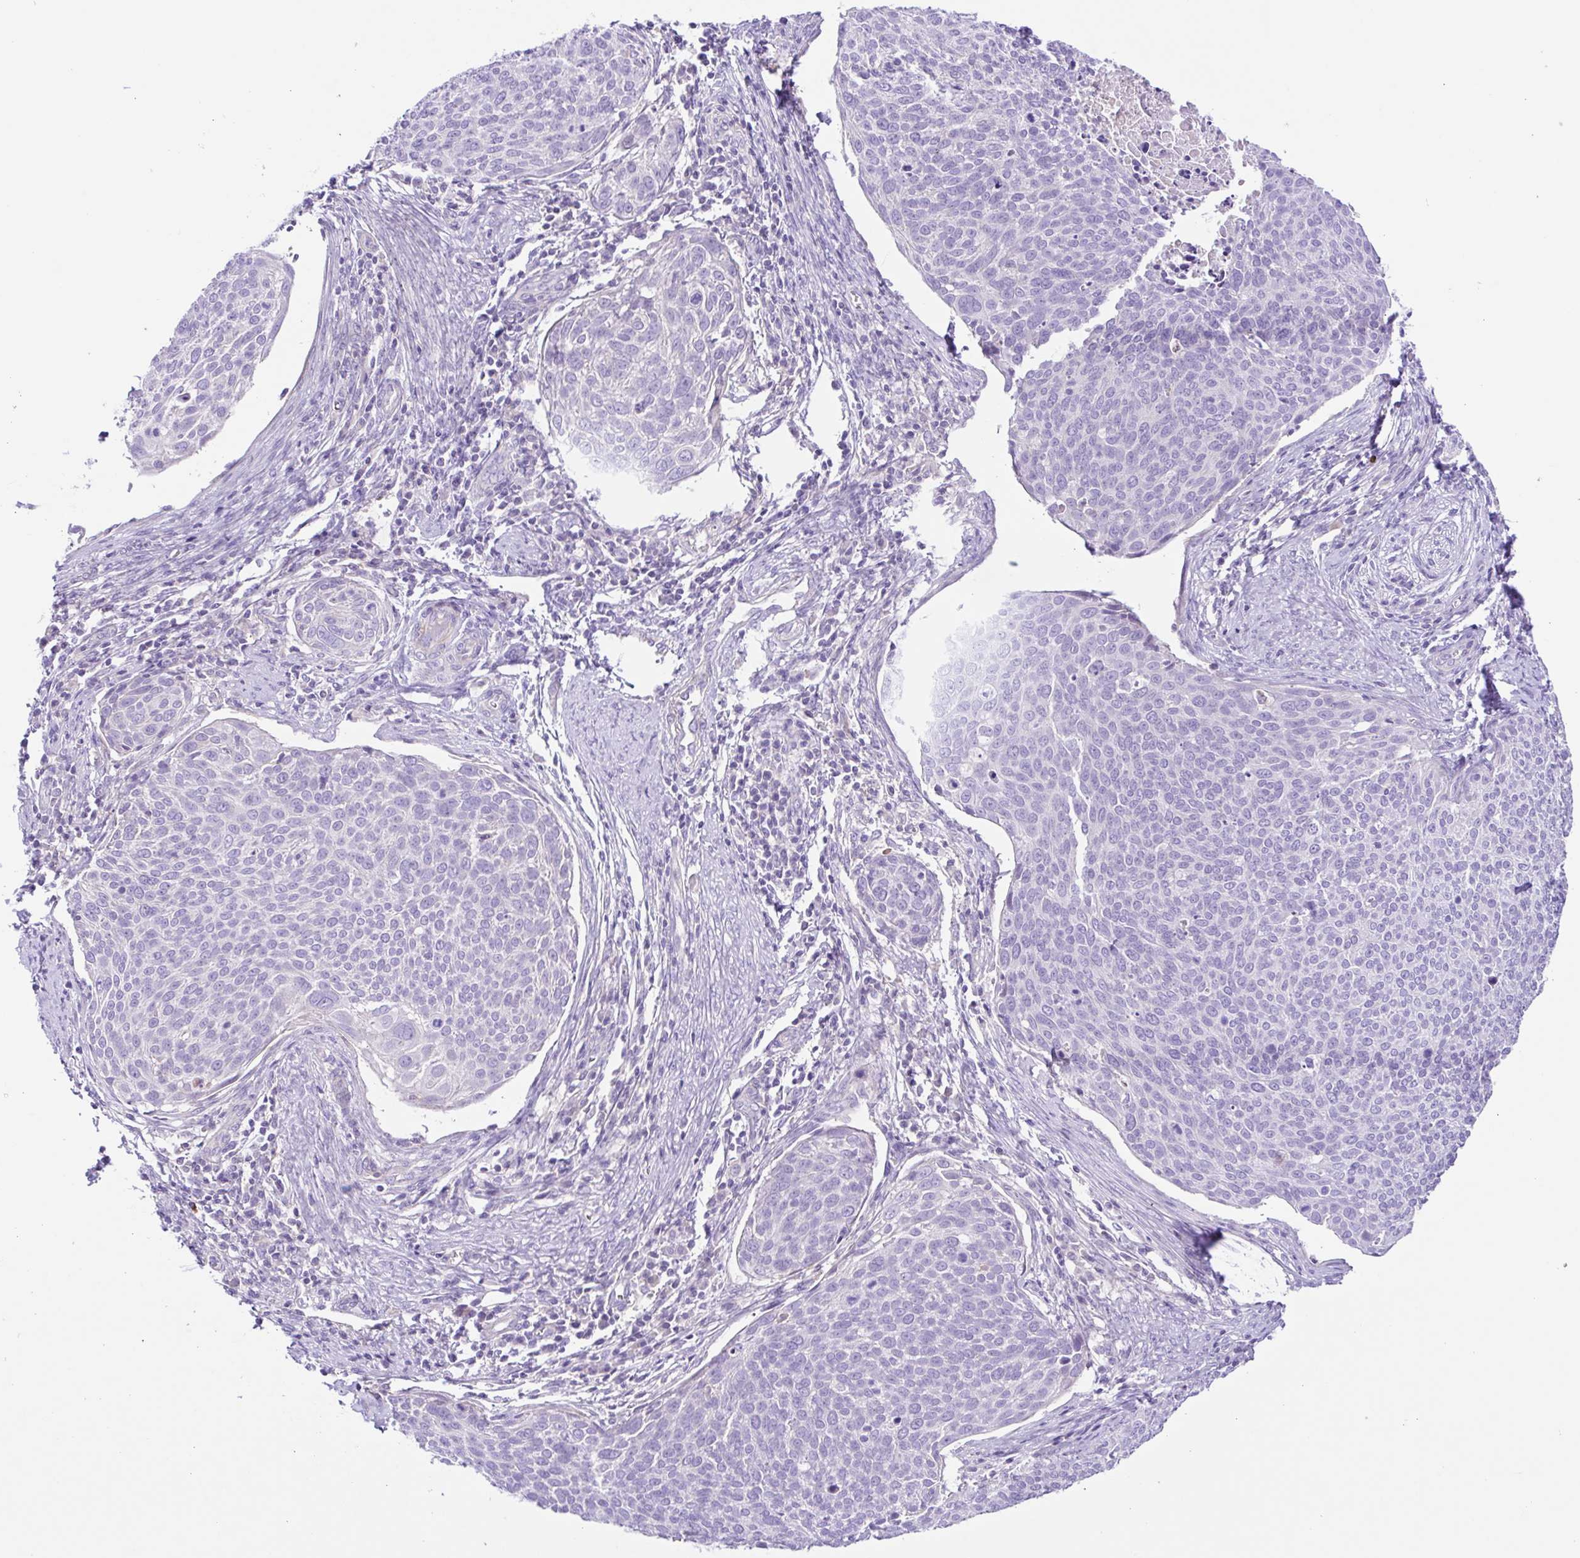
{"staining": {"intensity": "negative", "quantity": "none", "location": "none"}, "tissue": "cervical cancer", "cell_type": "Tumor cells", "image_type": "cancer", "snomed": [{"axis": "morphology", "description": "Squamous cell carcinoma, NOS"}, {"axis": "topography", "description": "Cervix"}], "caption": "Histopathology image shows no significant protein expression in tumor cells of squamous cell carcinoma (cervical). The staining was performed using DAB (3,3'-diaminobenzidine) to visualize the protein expression in brown, while the nuclei were stained in blue with hematoxylin (Magnification: 20x).", "gene": "ISM2", "patient": {"sex": "female", "age": 39}}